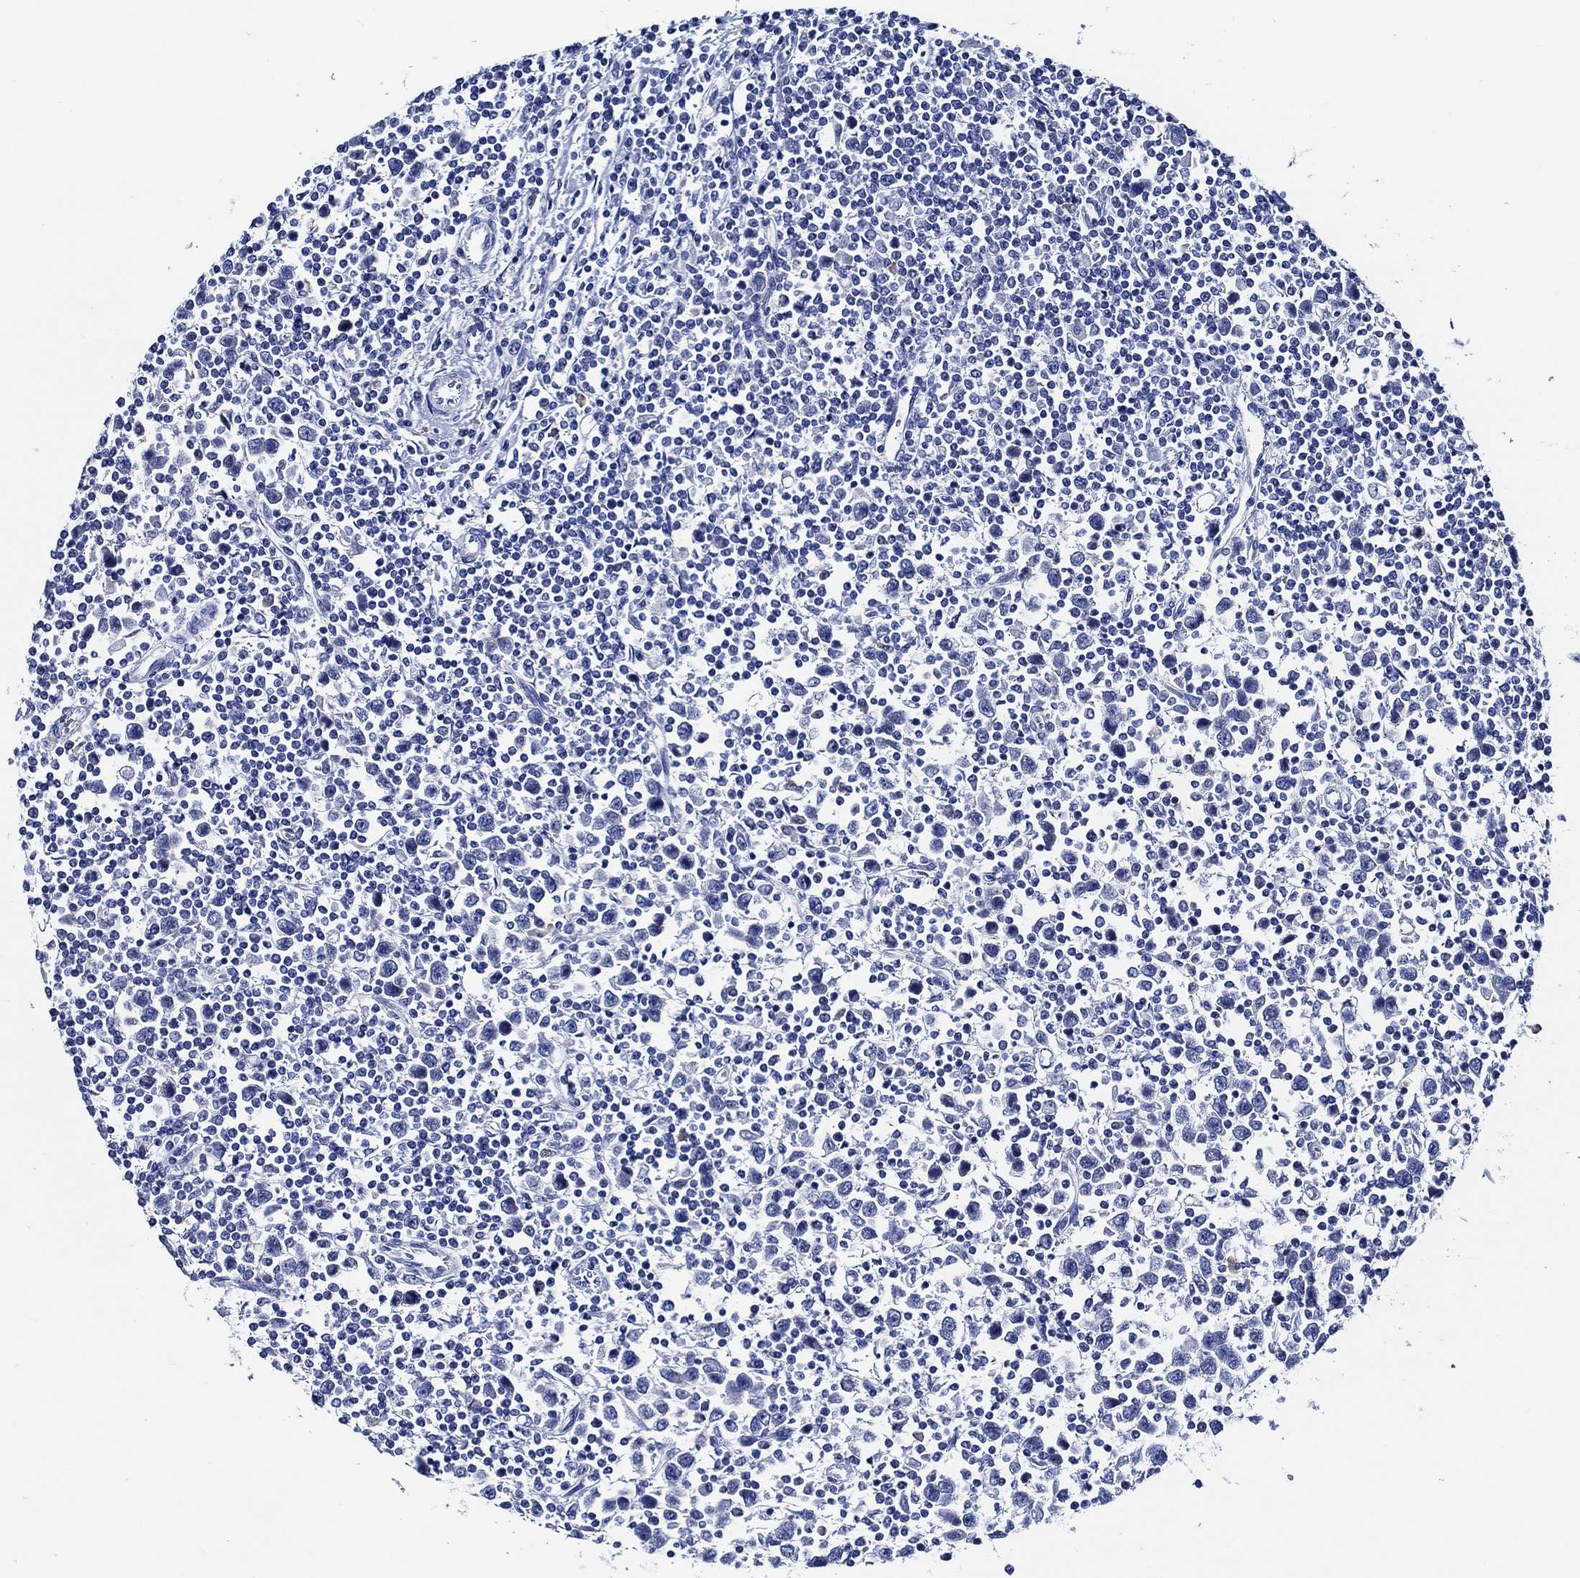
{"staining": {"intensity": "negative", "quantity": "none", "location": "none"}, "tissue": "testis cancer", "cell_type": "Tumor cells", "image_type": "cancer", "snomed": [{"axis": "morphology", "description": "Normal tissue, NOS"}, {"axis": "morphology", "description": "Seminoma, NOS"}, {"axis": "topography", "description": "Testis"}, {"axis": "topography", "description": "Epididymis"}], "caption": "IHC micrograph of neoplastic tissue: testis seminoma stained with DAB shows no significant protein staining in tumor cells.", "gene": "WDR62", "patient": {"sex": "male", "age": 34}}